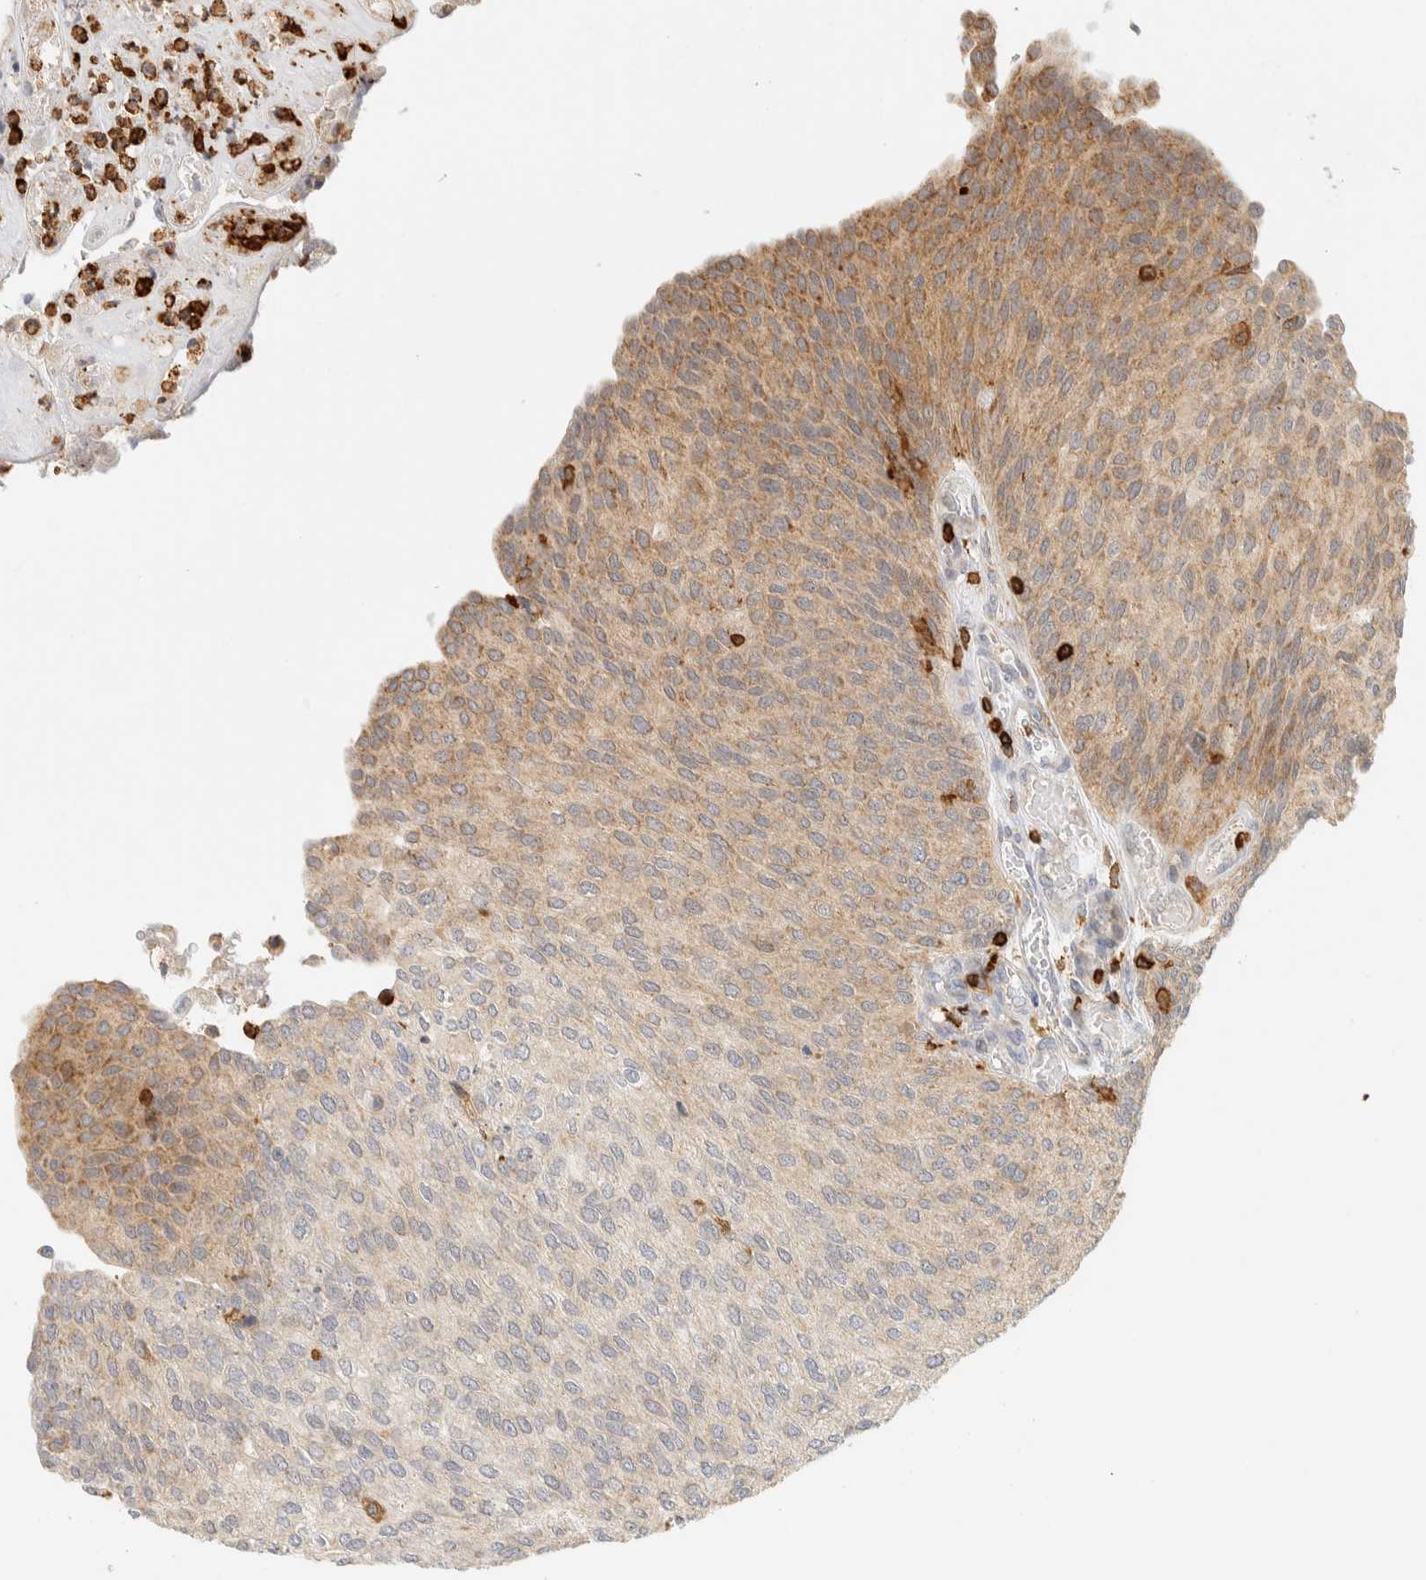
{"staining": {"intensity": "moderate", "quantity": "<25%", "location": "cytoplasmic/membranous"}, "tissue": "urothelial cancer", "cell_type": "Tumor cells", "image_type": "cancer", "snomed": [{"axis": "morphology", "description": "Urothelial carcinoma, Low grade"}, {"axis": "topography", "description": "Urinary bladder"}], "caption": "A micrograph of human urothelial carcinoma (low-grade) stained for a protein exhibits moderate cytoplasmic/membranous brown staining in tumor cells.", "gene": "RUNDC1", "patient": {"sex": "female", "age": 79}}